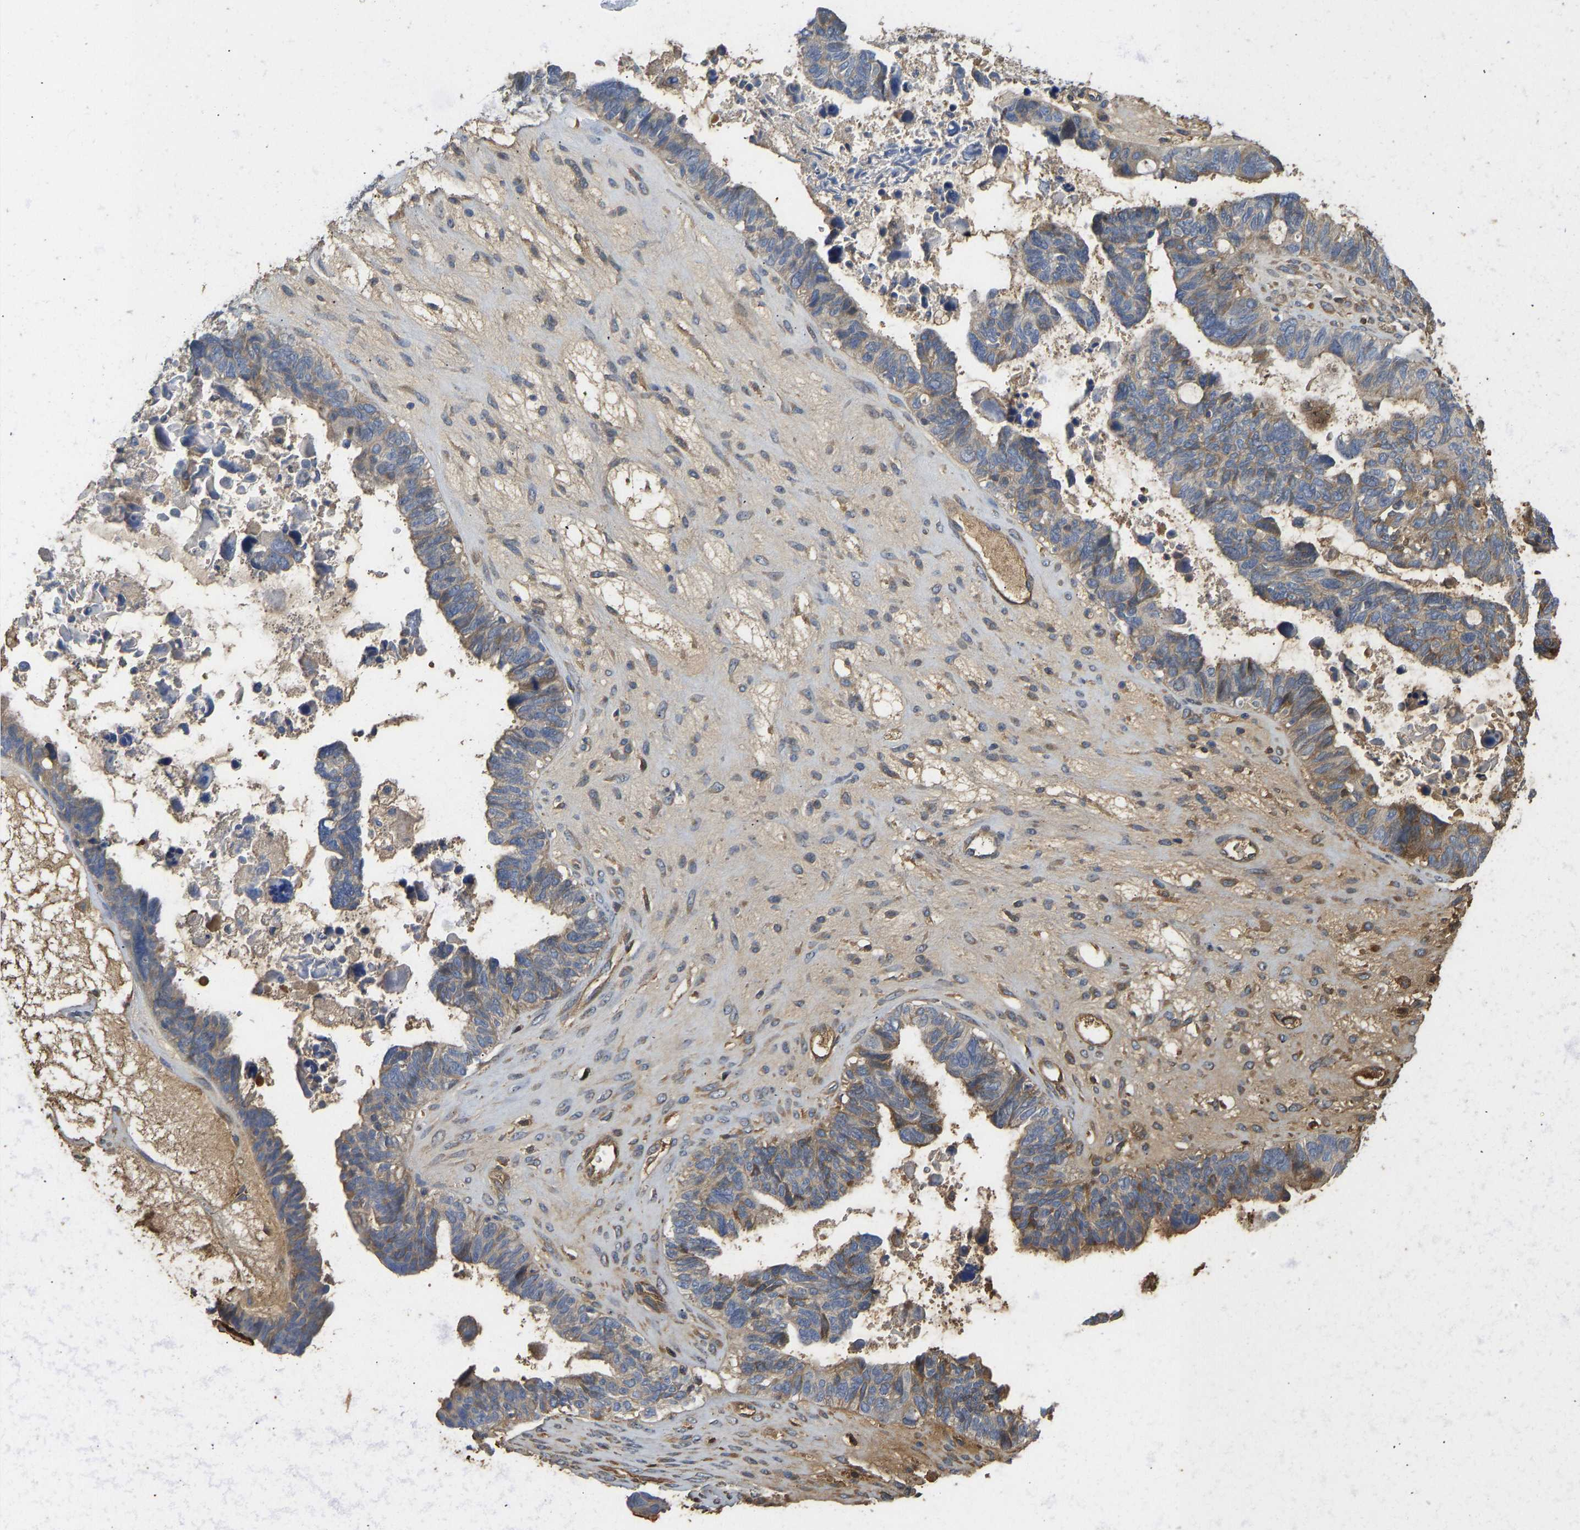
{"staining": {"intensity": "weak", "quantity": "25%-75%", "location": "cytoplasmic/membranous"}, "tissue": "ovarian cancer", "cell_type": "Tumor cells", "image_type": "cancer", "snomed": [{"axis": "morphology", "description": "Cystadenocarcinoma, serous, NOS"}, {"axis": "topography", "description": "Ovary"}], "caption": "Brown immunohistochemical staining in ovarian cancer shows weak cytoplasmic/membranous staining in approximately 25%-75% of tumor cells.", "gene": "VCPKMT", "patient": {"sex": "female", "age": 79}}